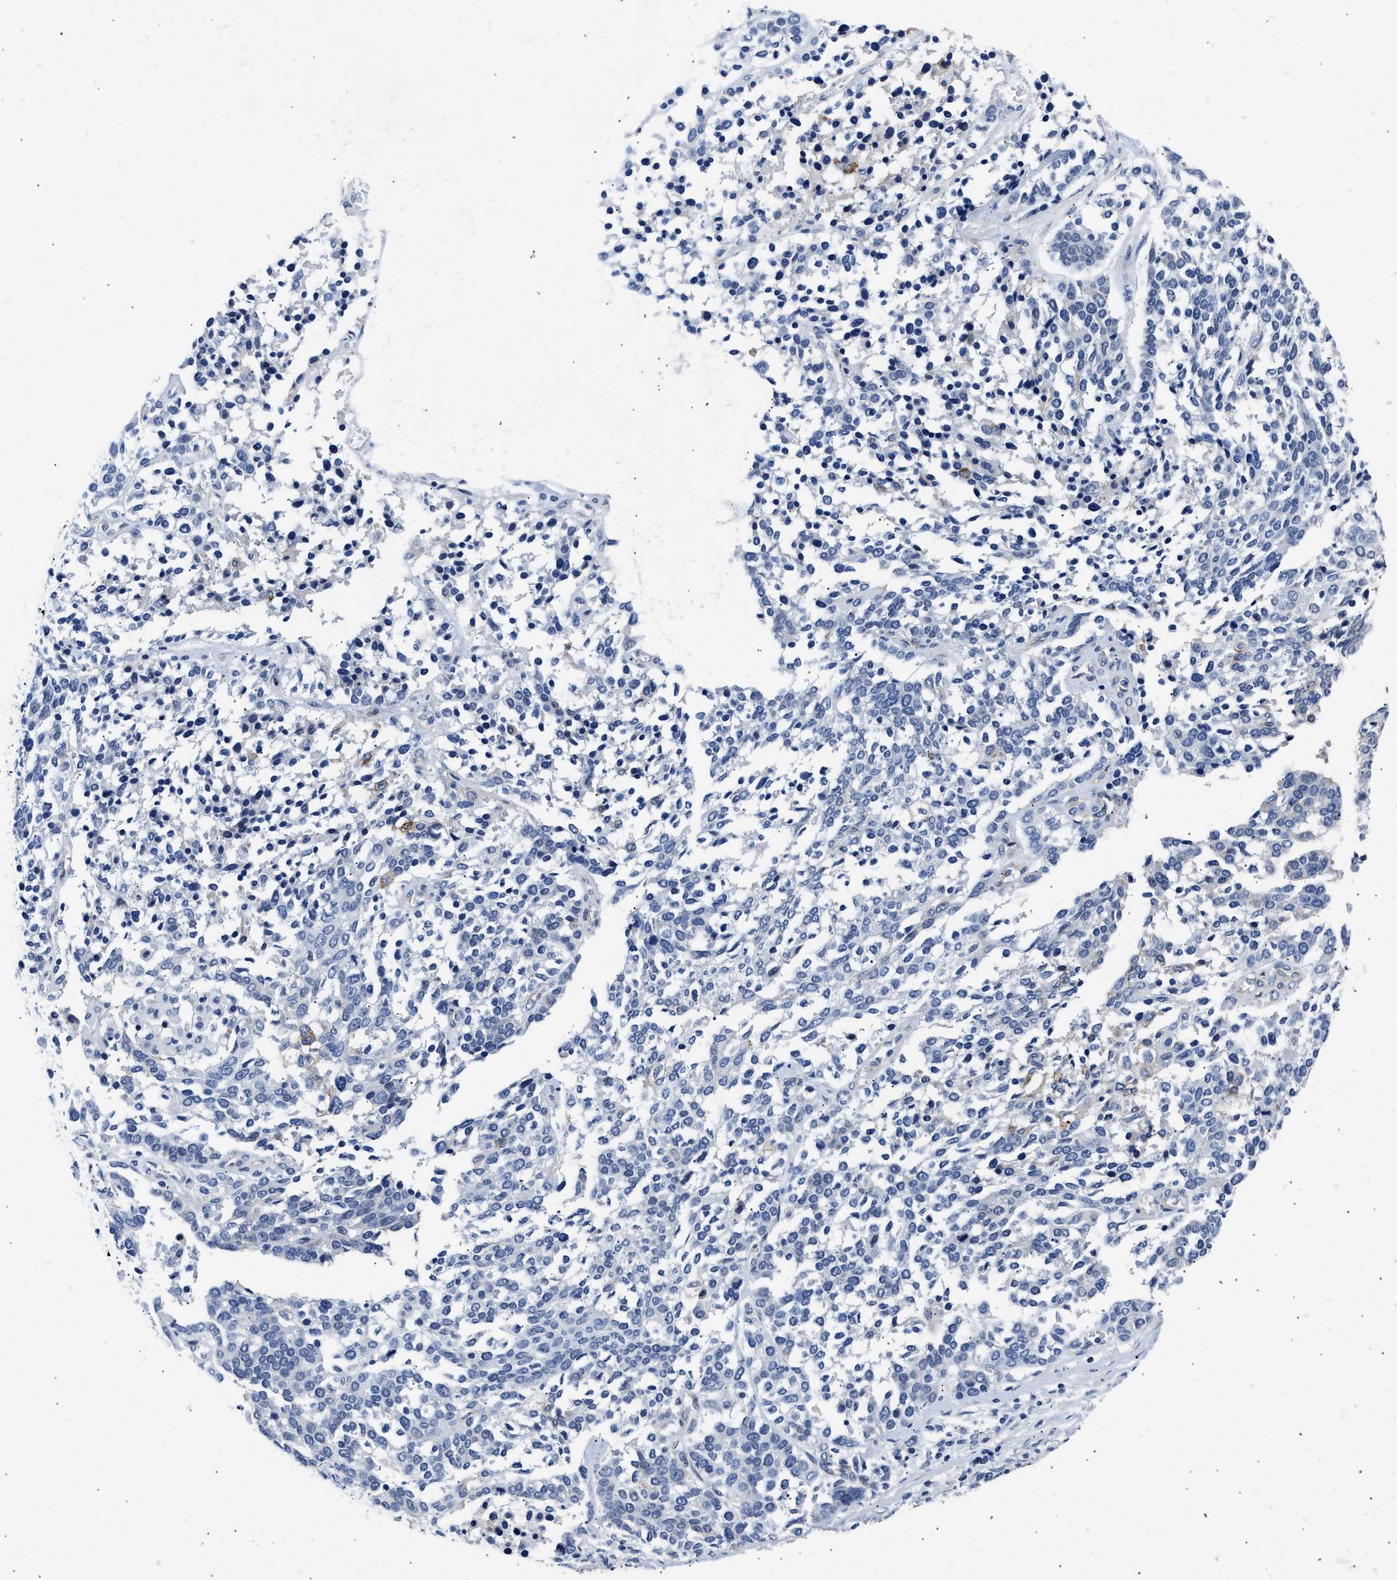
{"staining": {"intensity": "negative", "quantity": "none", "location": "none"}, "tissue": "ovarian cancer", "cell_type": "Tumor cells", "image_type": "cancer", "snomed": [{"axis": "morphology", "description": "Cystadenocarcinoma, serous, NOS"}, {"axis": "topography", "description": "Ovary"}], "caption": "DAB (3,3'-diaminobenzidine) immunohistochemical staining of human ovarian cancer demonstrates no significant positivity in tumor cells.", "gene": "TRIM29", "patient": {"sex": "female", "age": 44}}